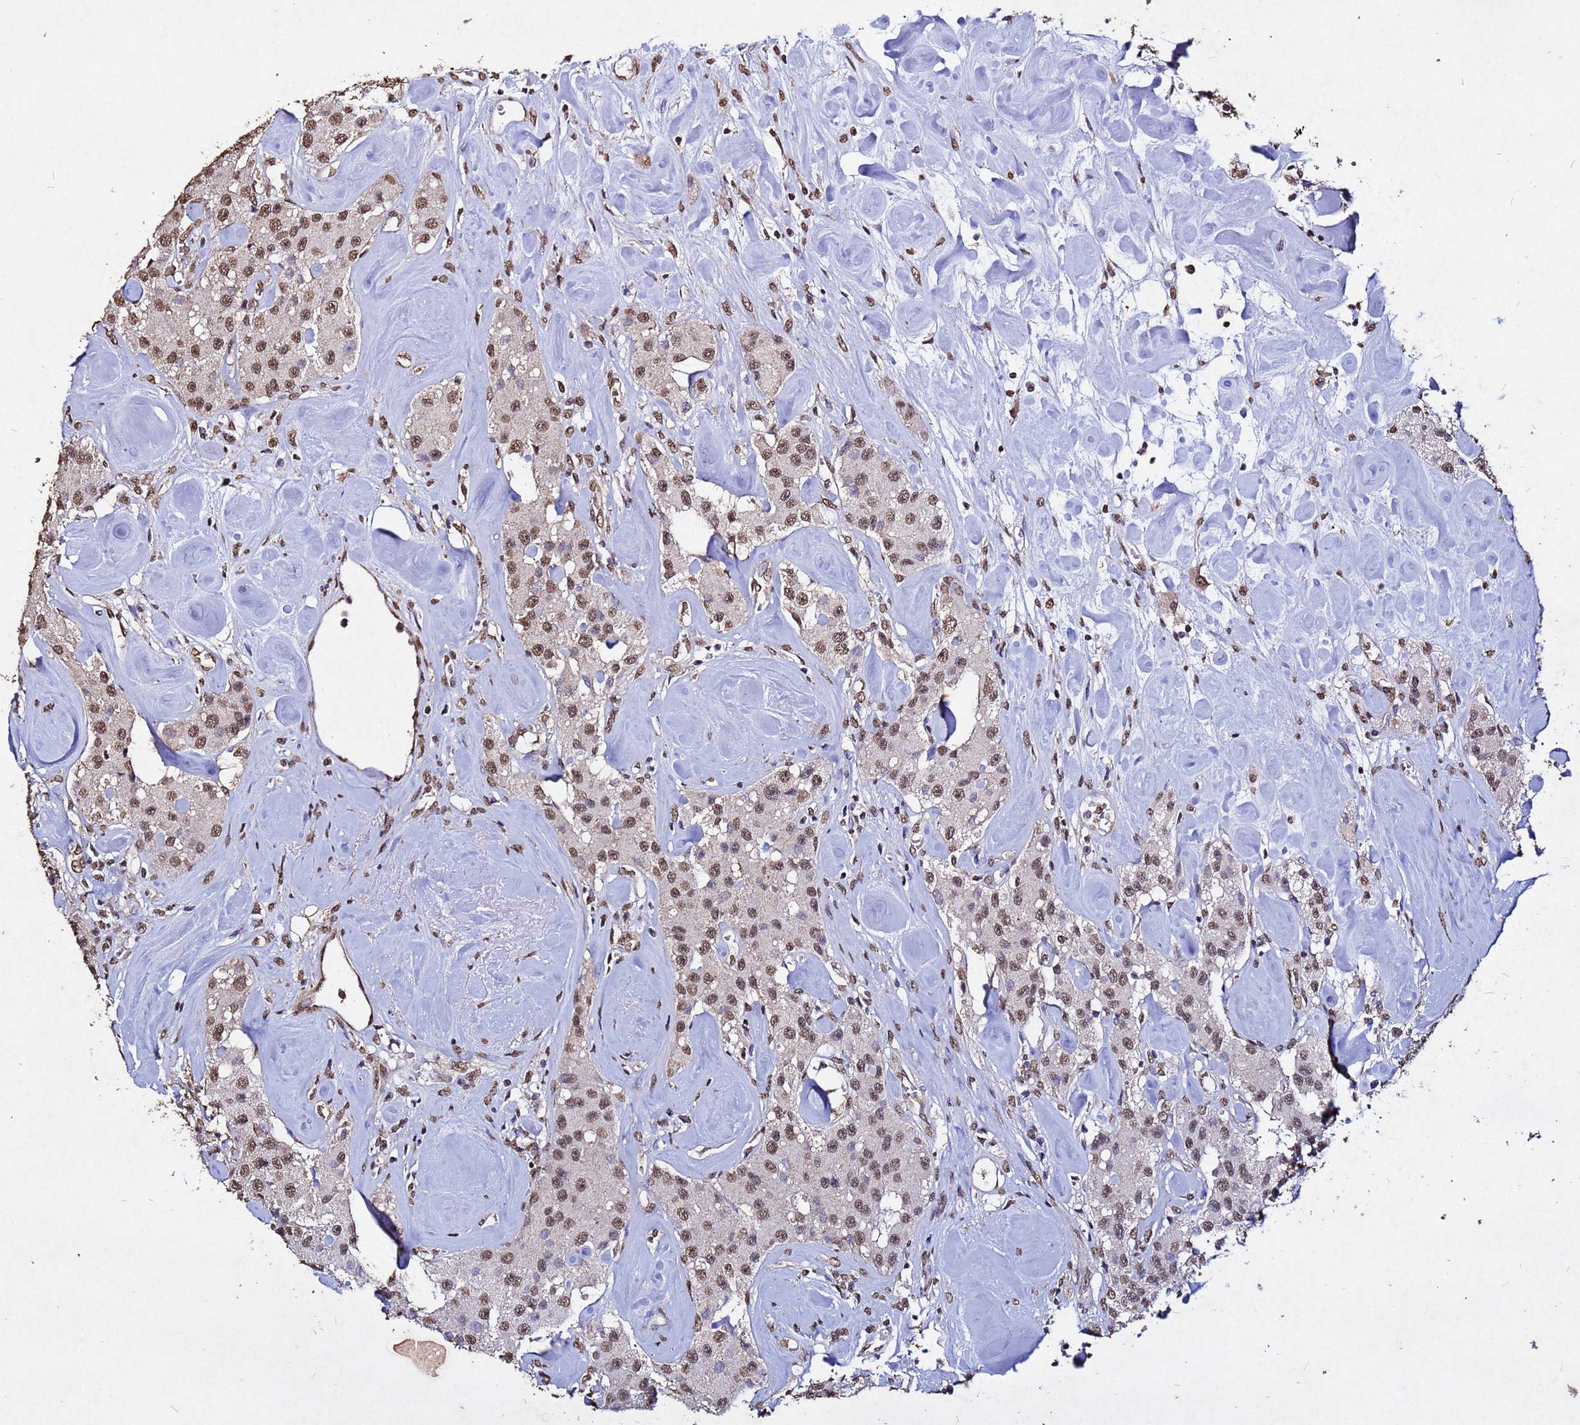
{"staining": {"intensity": "moderate", "quantity": ">75%", "location": "nuclear"}, "tissue": "carcinoid", "cell_type": "Tumor cells", "image_type": "cancer", "snomed": [{"axis": "morphology", "description": "Carcinoid, malignant, NOS"}, {"axis": "topography", "description": "Pancreas"}], "caption": "Immunohistochemical staining of human carcinoid exhibits medium levels of moderate nuclear staining in about >75% of tumor cells.", "gene": "MYOCD", "patient": {"sex": "male", "age": 41}}